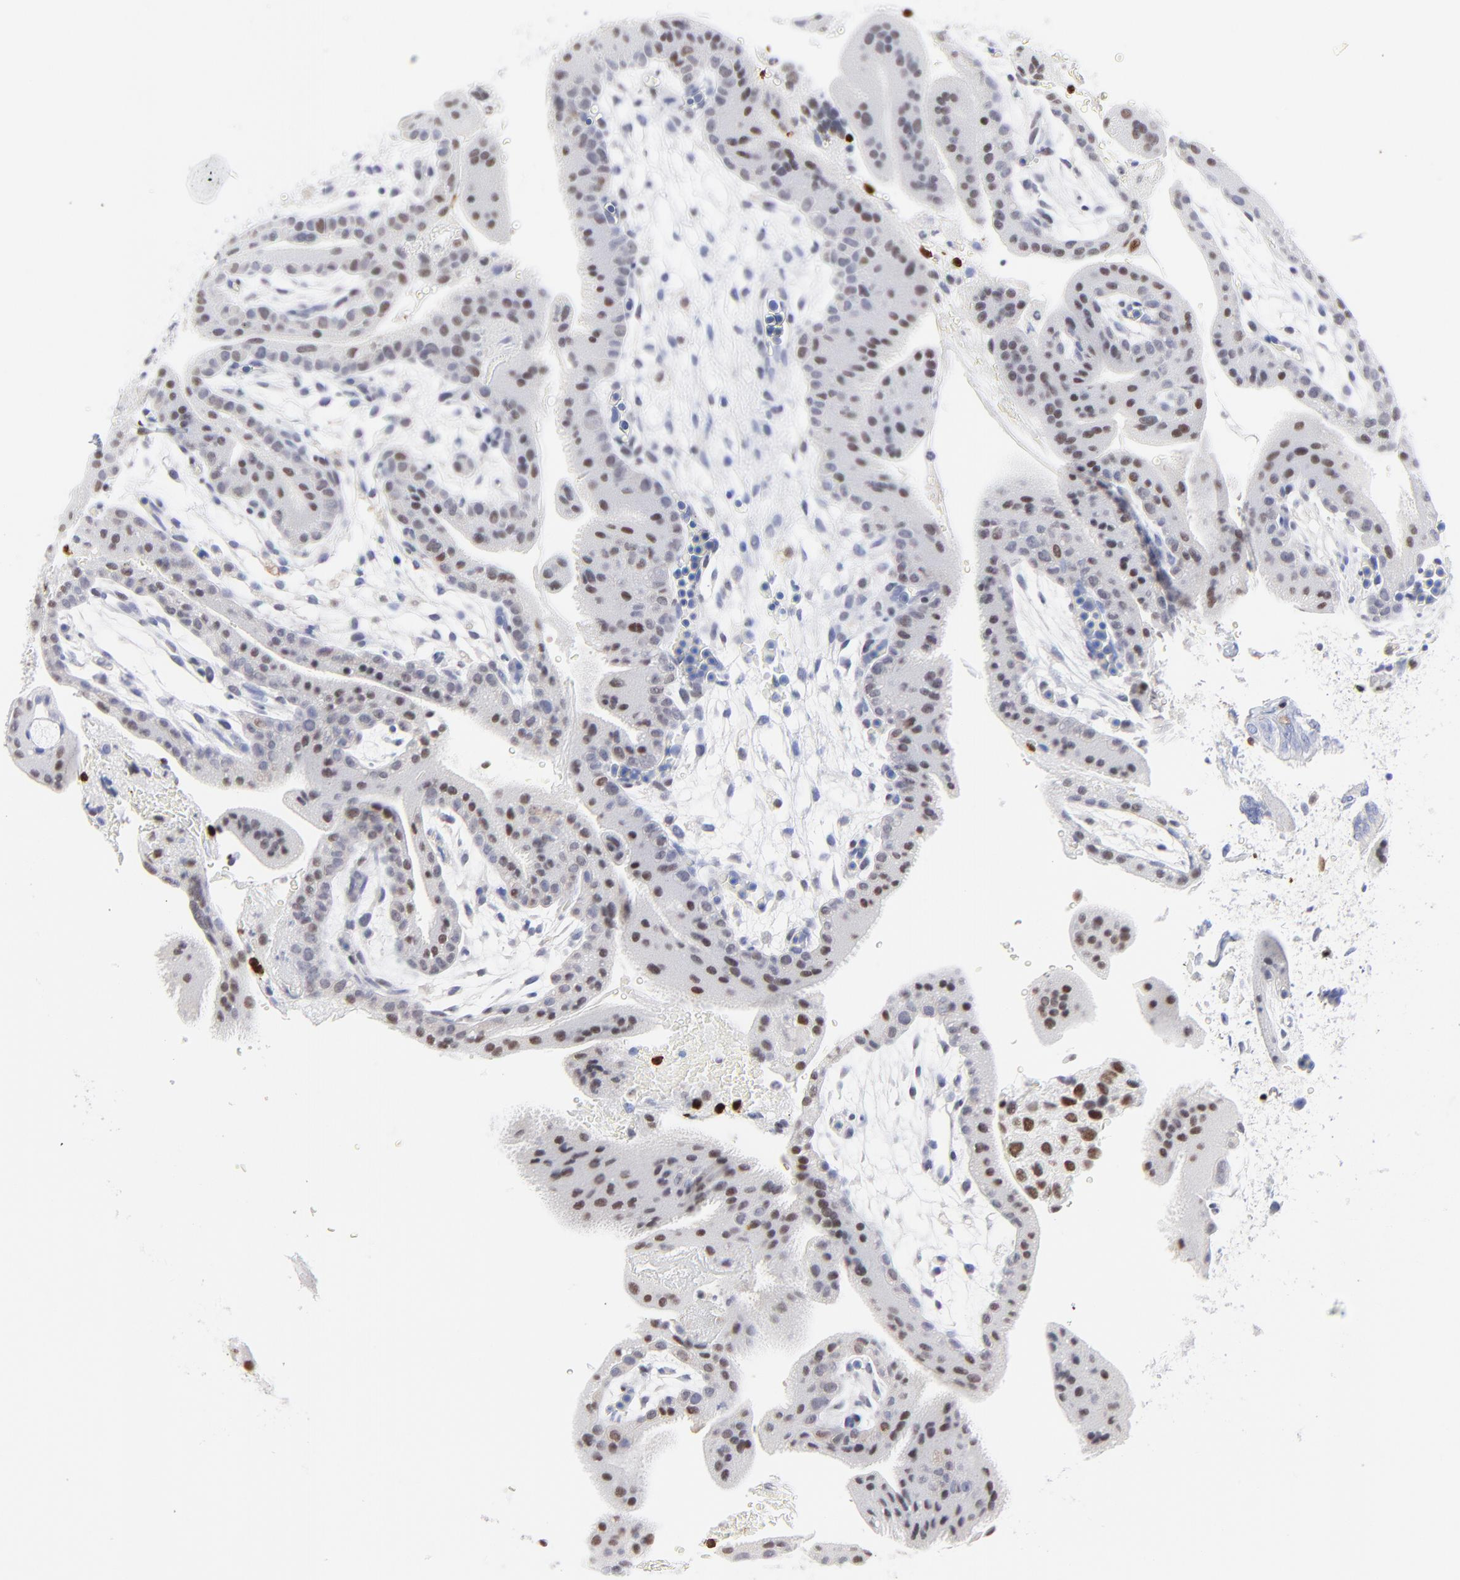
{"staining": {"intensity": "weak", "quantity": "25%-75%", "location": "nuclear"}, "tissue": "placenta", "cell_type": "Trophoblastic cells", "image_type": "normal", "snomed": [{"axis": "morphology", "description": "Normal tissue, NOS"}, {"axis": "topography", "description": "Placenta"}], "caption": "Immunohistochemical staining of benign placenta displays 25%-75% levels of weak nuclear protein expression in about 25%-75% of trophoblastic cells. Using DAB (brown) and hematoxylin (blue) stains, captured at high magnification using brightfield microscopy.", "gene": "ZAP70", "patient": {"sex": "female", "age": 19}}